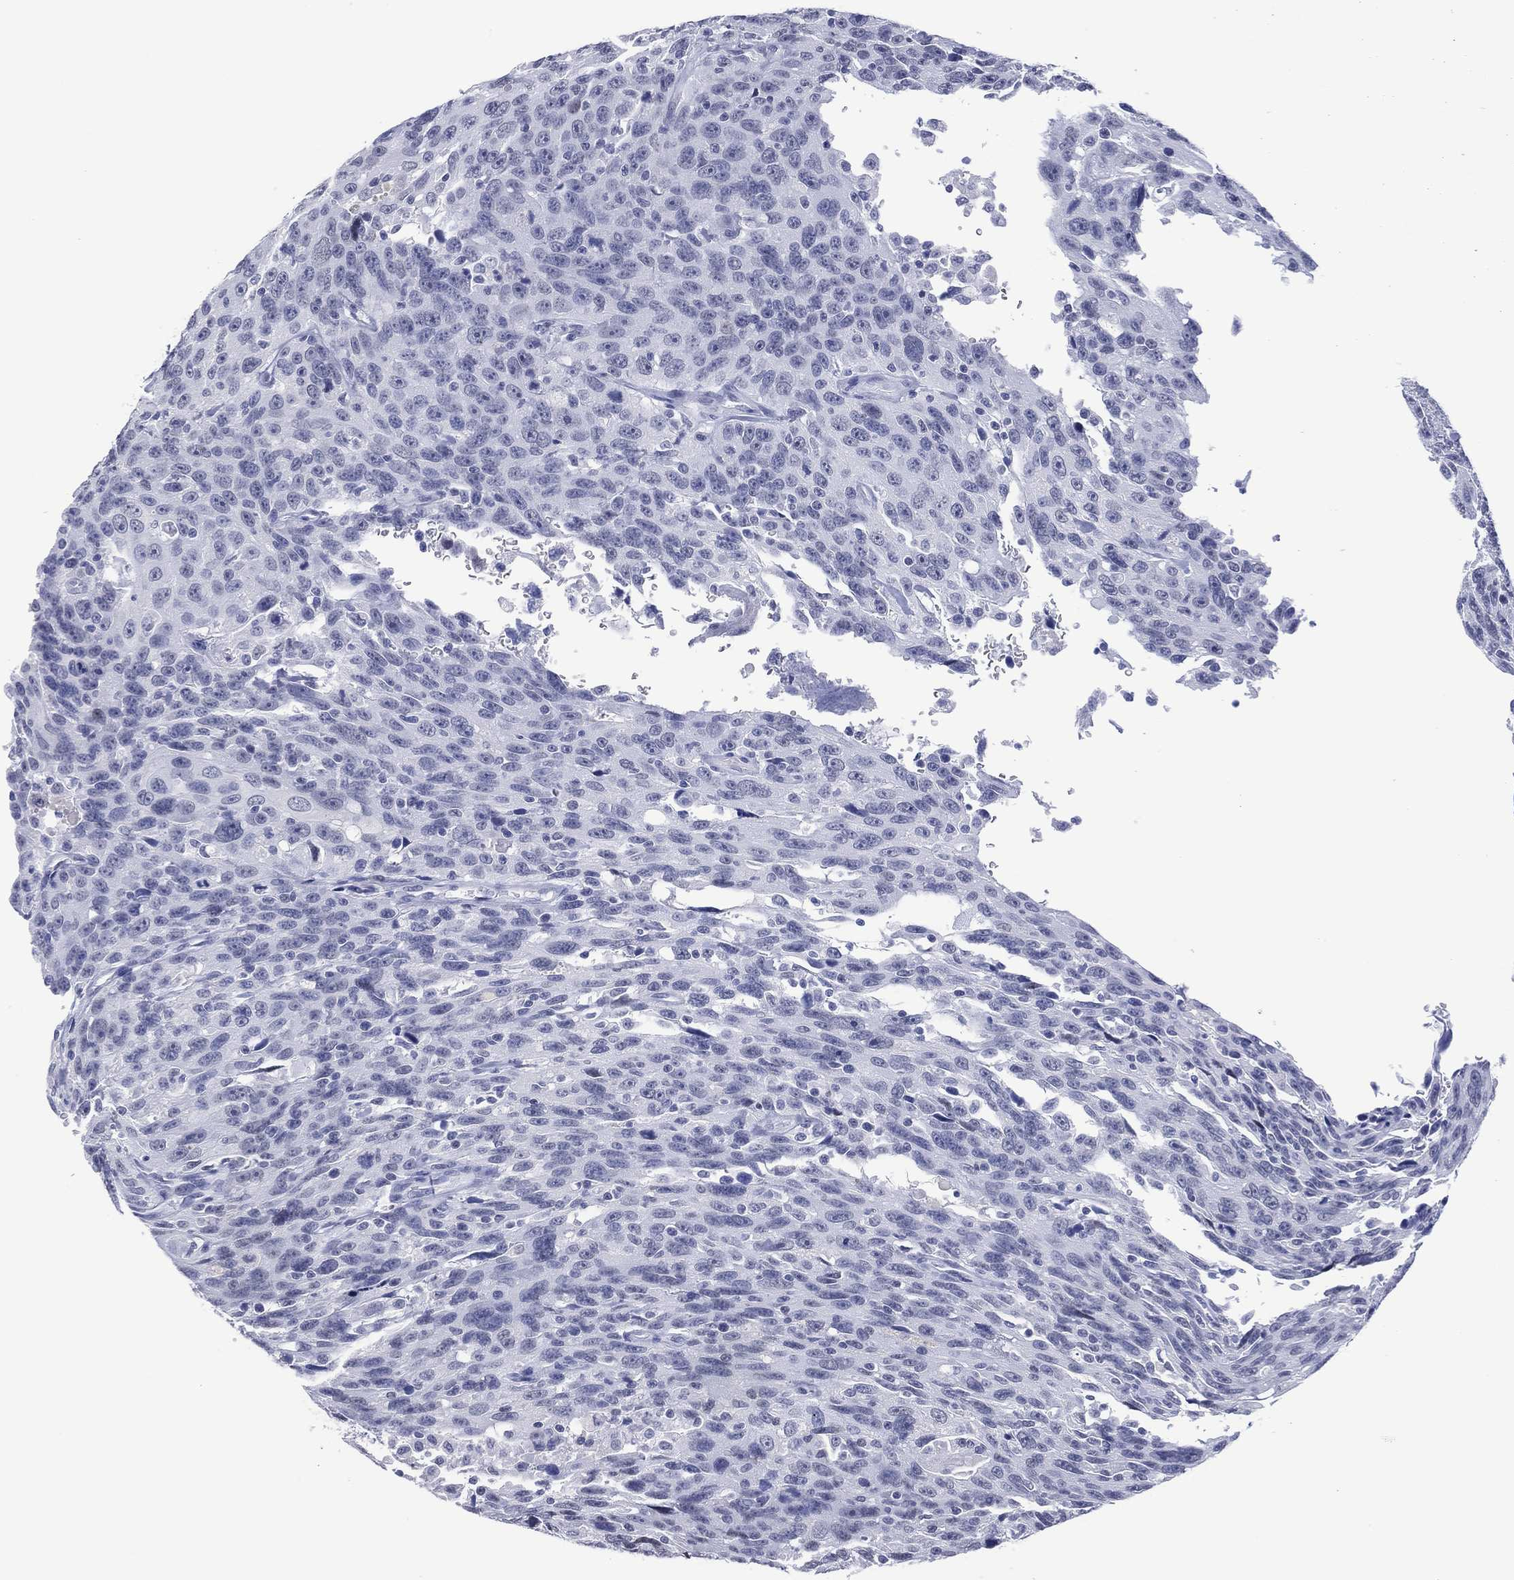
{"staining": {"intensity": "negative", "quantity": "none", "location": "none"}, "tissue": "urothelial cancer", "cell_type": "Tumor cells", "image_type": "cancer", "snomed": [{"axis": "morphology", "description": "Urothelial carcinoma, NOS"}, {"axis": "morphology", "description": "Urothelial carcinoma, High grade"}, {"axis": "topography", "description": "Urinary bladder"}], "caption": "Immunohistochemistry (IHC) of urothelial cancer demonstrates no staining in tumor cells. Nuclei are stained in blue.", "gene": "UTF1", "patient": {"sex": "female", "age": 73}}